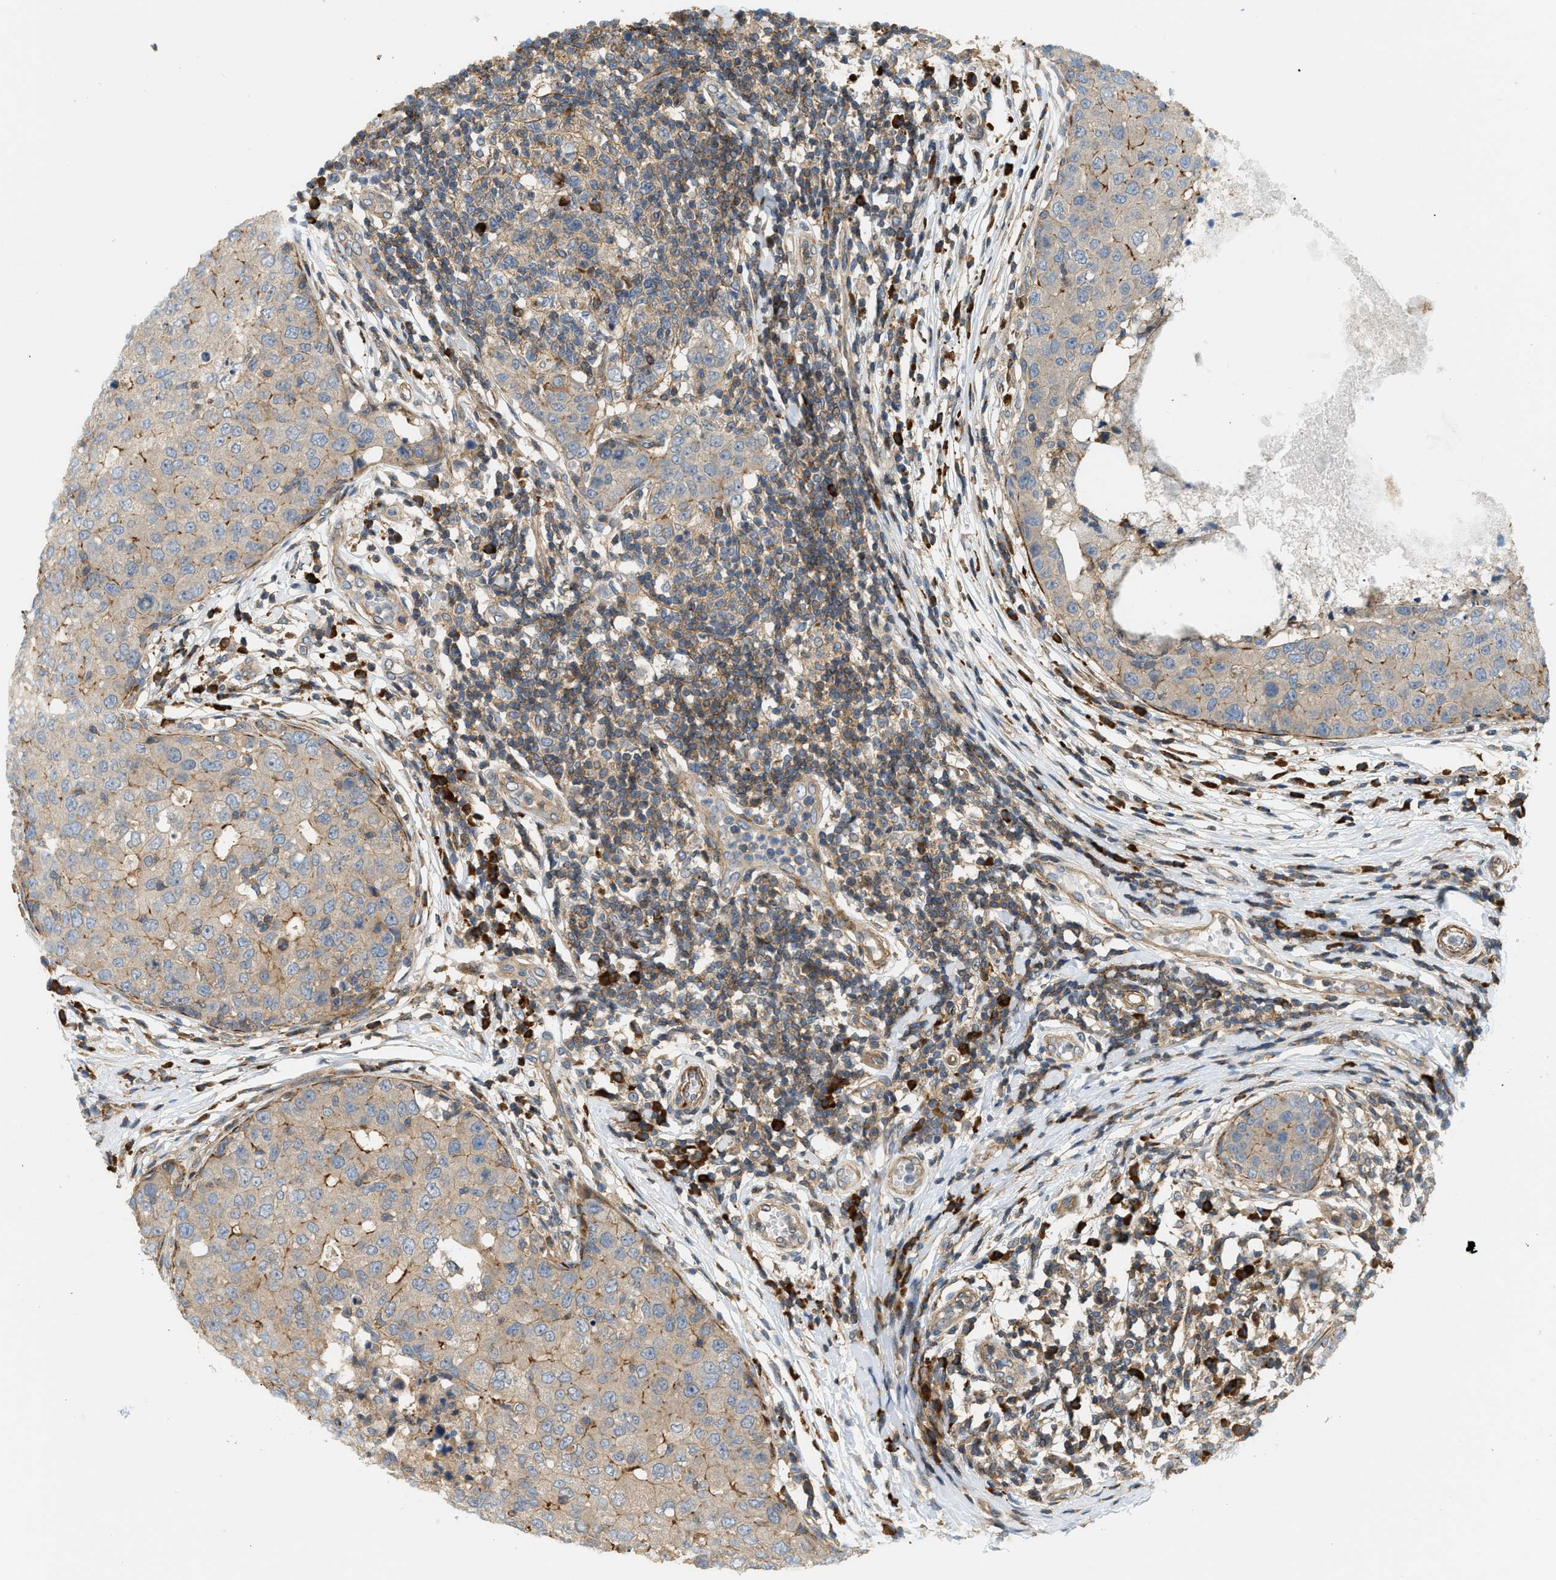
{"staining": {"intensity": "moderate", "quantity": "<25%", "location": "cytoplasmic/membranous"}, "tissue": "breast cancer", "cell_type": "Tumor cells", "image_type": "cancer", "snomed": [{"axis": "morphology", "description": "Duct carcinoma"}, {"axis": "topography", "description": "Breast"}], "caption": "Immunohistochemical staining of human breast cancer reveals low levels of moderate cytoplasmic/membranous positivity in approximately <25% of tumor cells. The protein of interest is shown in brown color, while the nuclei are stained blue.", "gene": "BTN3A2", "patient": {"sex": "female", "age": 27}}